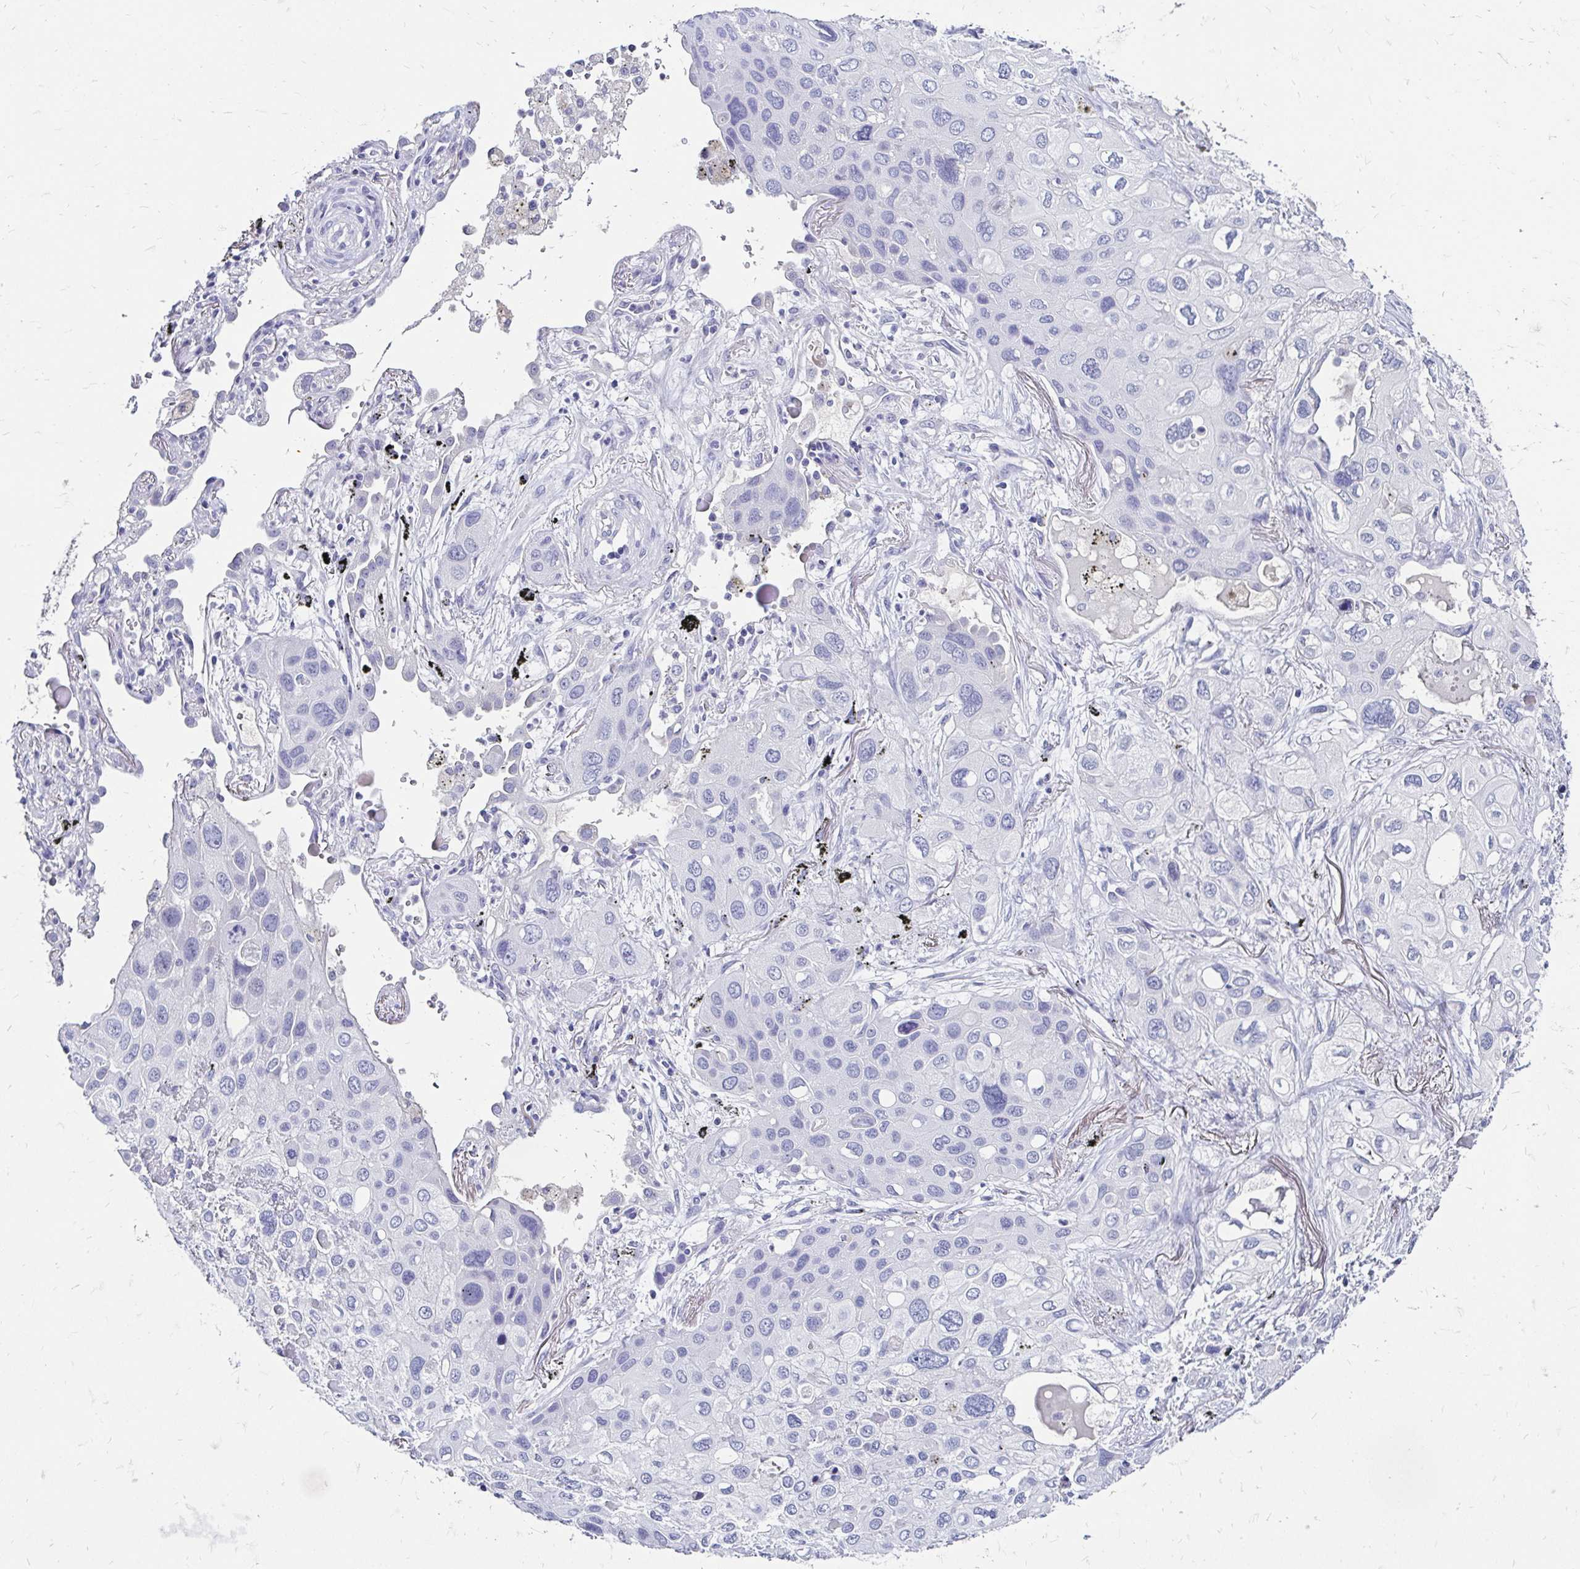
{"staining": {"intensity": "negative", "quantity": "none", "location": "none"}, "tissue": "lung cancer", "cell_type": "Tumor cells", "image_type": "cancer", "snomed": [{"axis": "morphology", "description": "Squamous cell carcinoma, NOS"}, {"axis": "morphology", "description": "Squamous cell carcinoma, metastatic, NOS"}, {"axis": "topography", "description": "Lung"}], "caption": "The immunohistochemistry (IHC) photomicrograph has no significant expression in tumor cells of lung squamous cell carcinoma tissue.", "gene": "SCG3", "patient": {"sex": "male", "age": 59}}